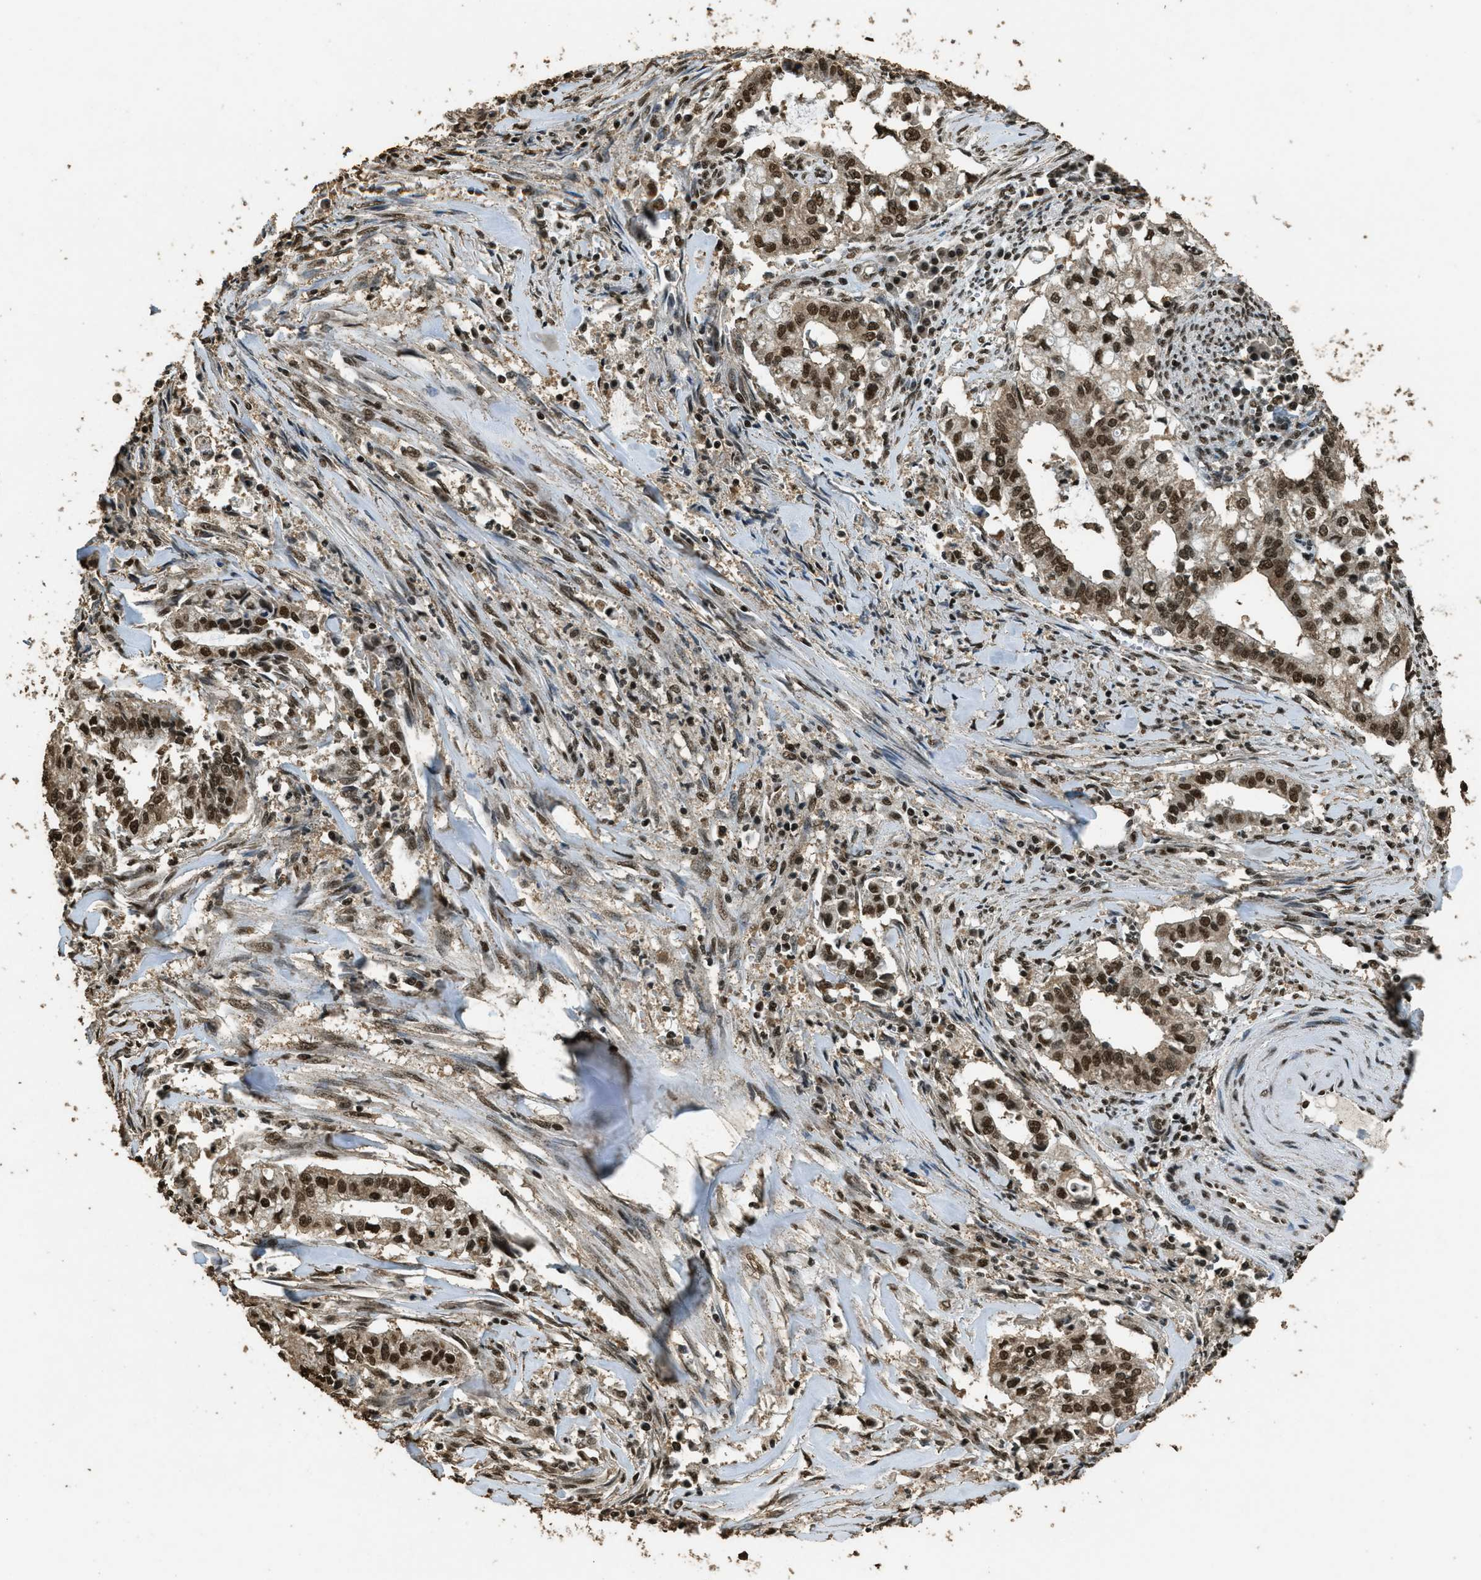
{"staining": {"intensity": "strong", "quantity": ">75%", "location": "nuclear"}, "tissue": "cervical cancer", "cell_type": "Tumor cells", "image_type": "cancer", "snomed": [{"axis": "morphology", "description": "Adenocarcinoma, NOS"}, {"axis": "topography", "description": "Cervix"}], "caption": "Adenocarcinoma (cervical) stained with a brown dye displays strong nuclear positive staining in about >75% of tumor cells.", "gene": "MYB", "patient": {"sex": "female", "age": 44}}